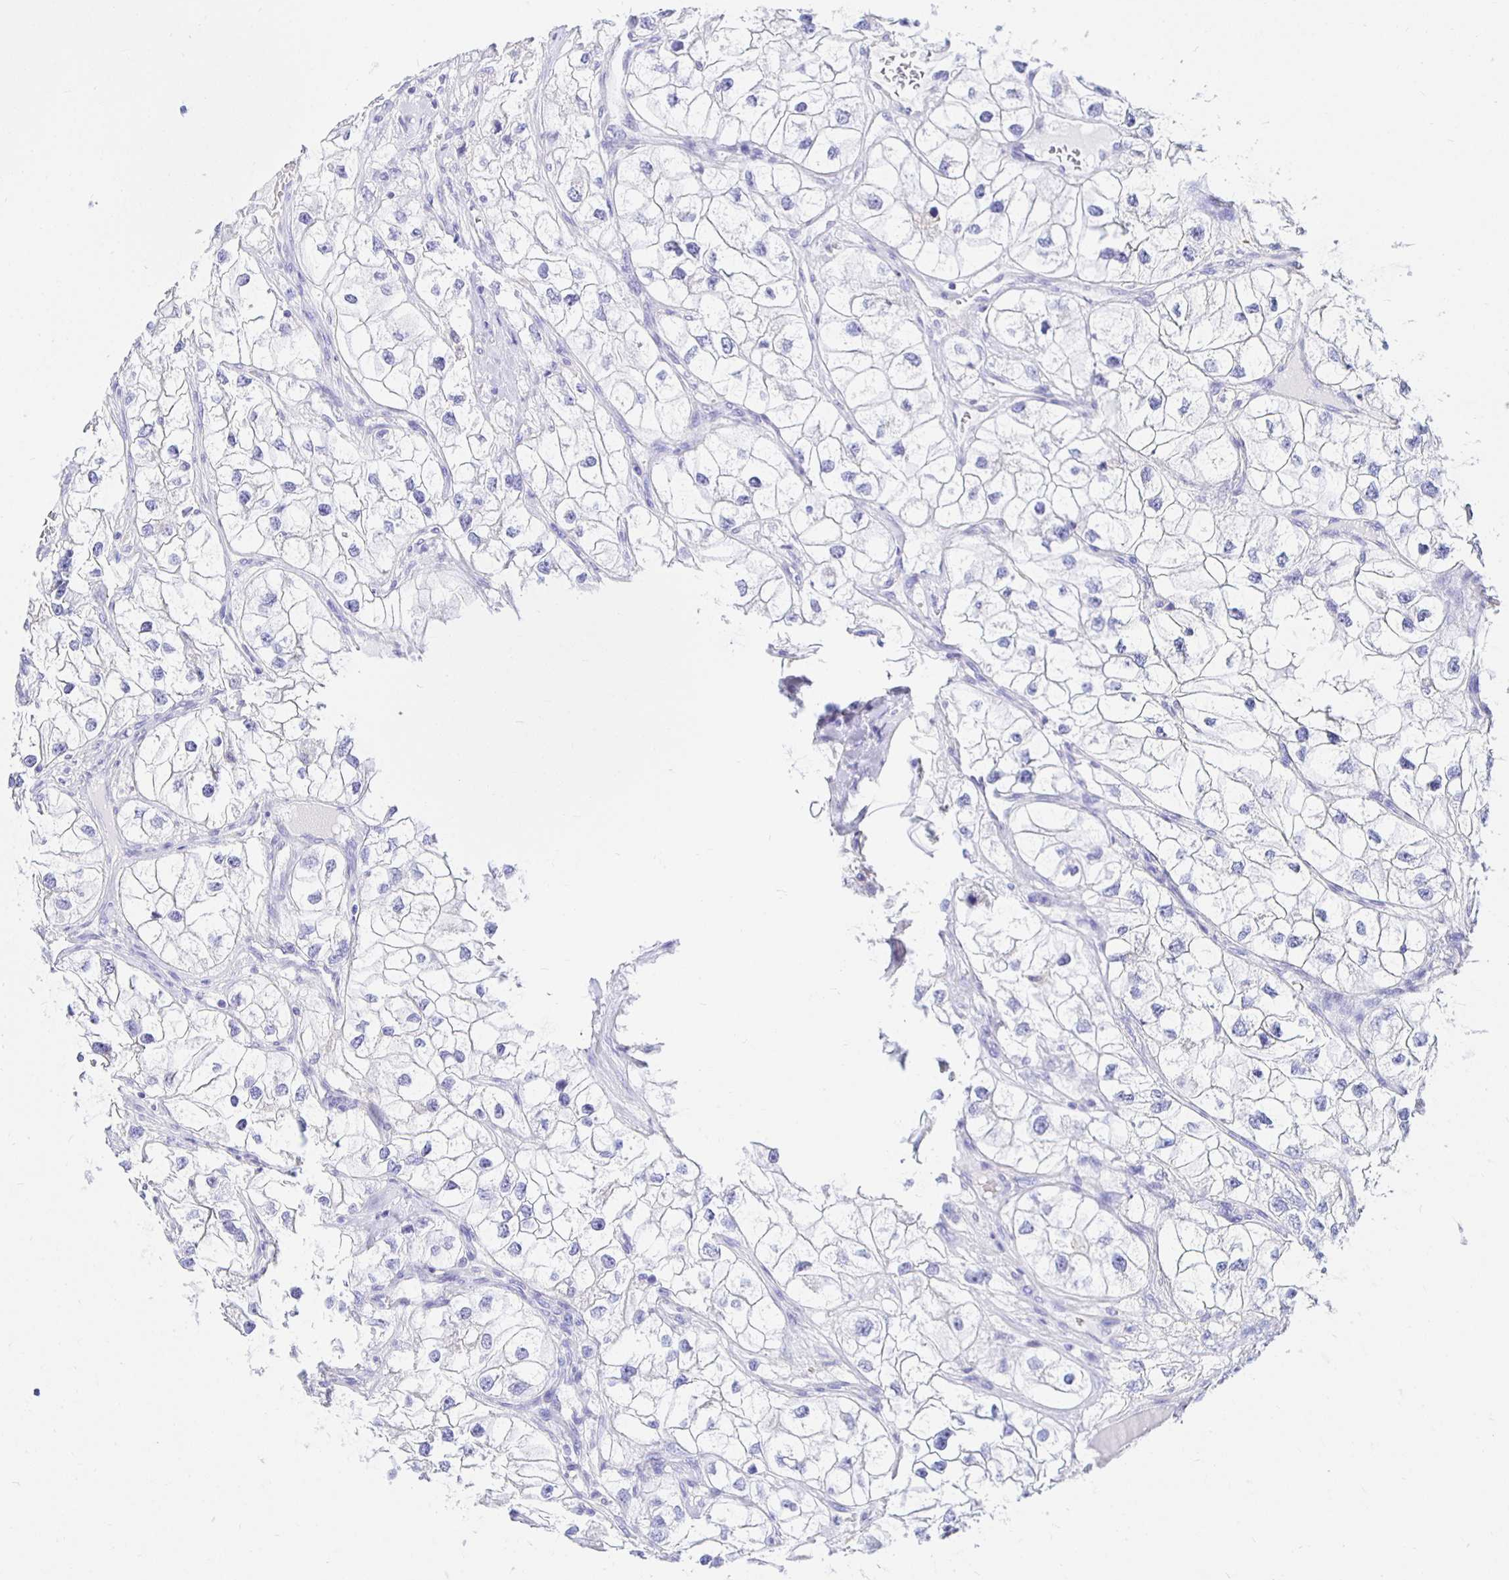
{"staining": {"intensity": "negative", "quantity": "none", "location": "none"}, "tissue": "renal cancer", "cell_type": "Tumor cells", "image_type": "cancer", "snomed": [{"axis": "morphology", "description": "Adenocarcinoma, NOS"}, {"axis": "topography", "description": "Kidney"}], "caption": "There is no significant expression in tumor cells of renal adenocarcinoma.", "gene": "UMOD", "patient": {"sex": "male", "age": 59}}